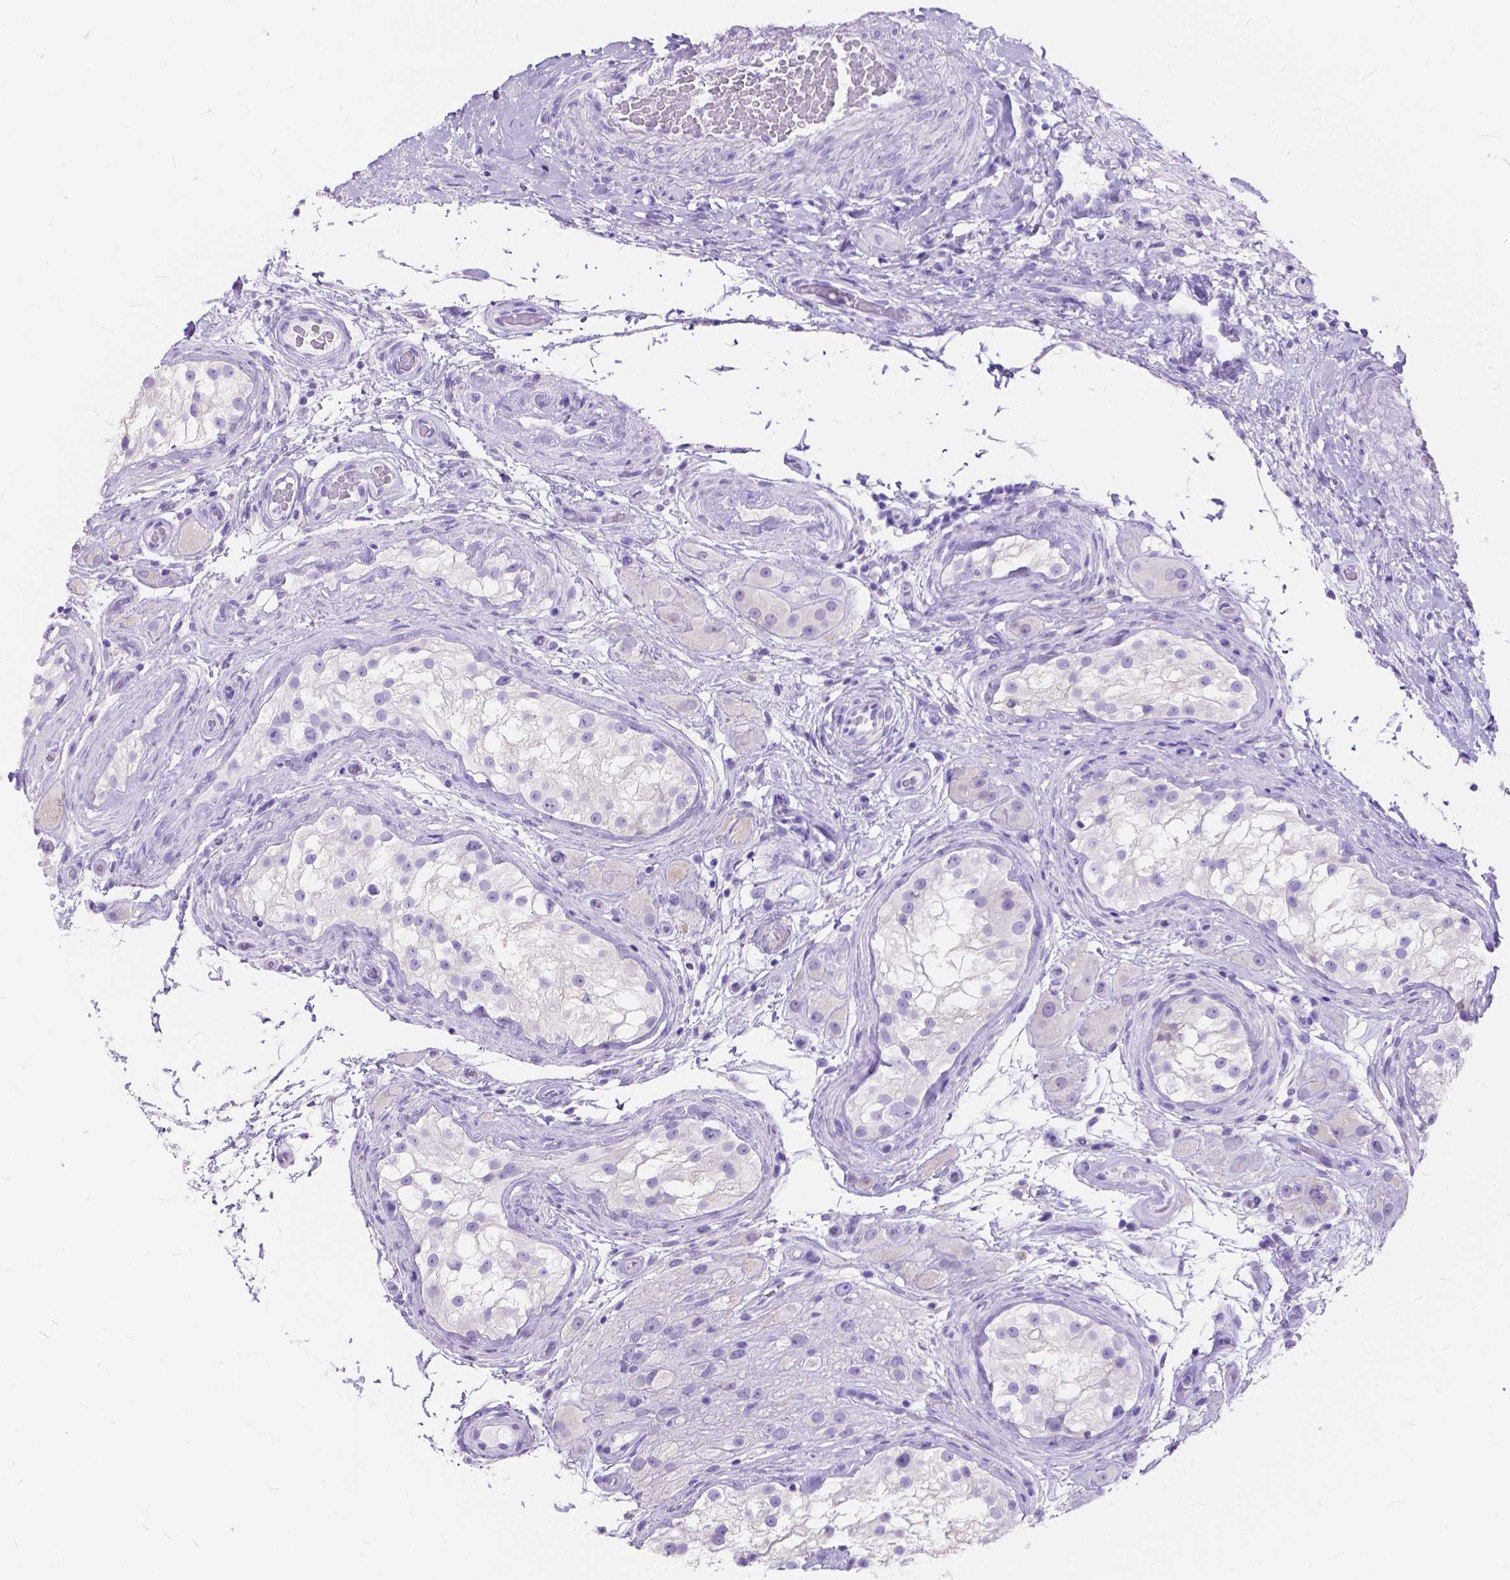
{"staining": {"intensity": "negative", "quantity": "none", "location": "none"}, "tissue": "testis cancer", "cell_type": "Tumor cells", "image_type": "cancer", "snomed": [{"axis": "morphology", "description": "Seminoma, NOS"}, {"axis": "morphology", "description": "Carcinoma, Embryonal, NOS"}, {"axis": "topography", "description": "Testis"}], "caption": "DAB immunohistochemical staining of testis cancer demonstrates no significant expression in tumor cells.", "gene": "FOXL2", "patient": {"sex": "male", "age": 41}}